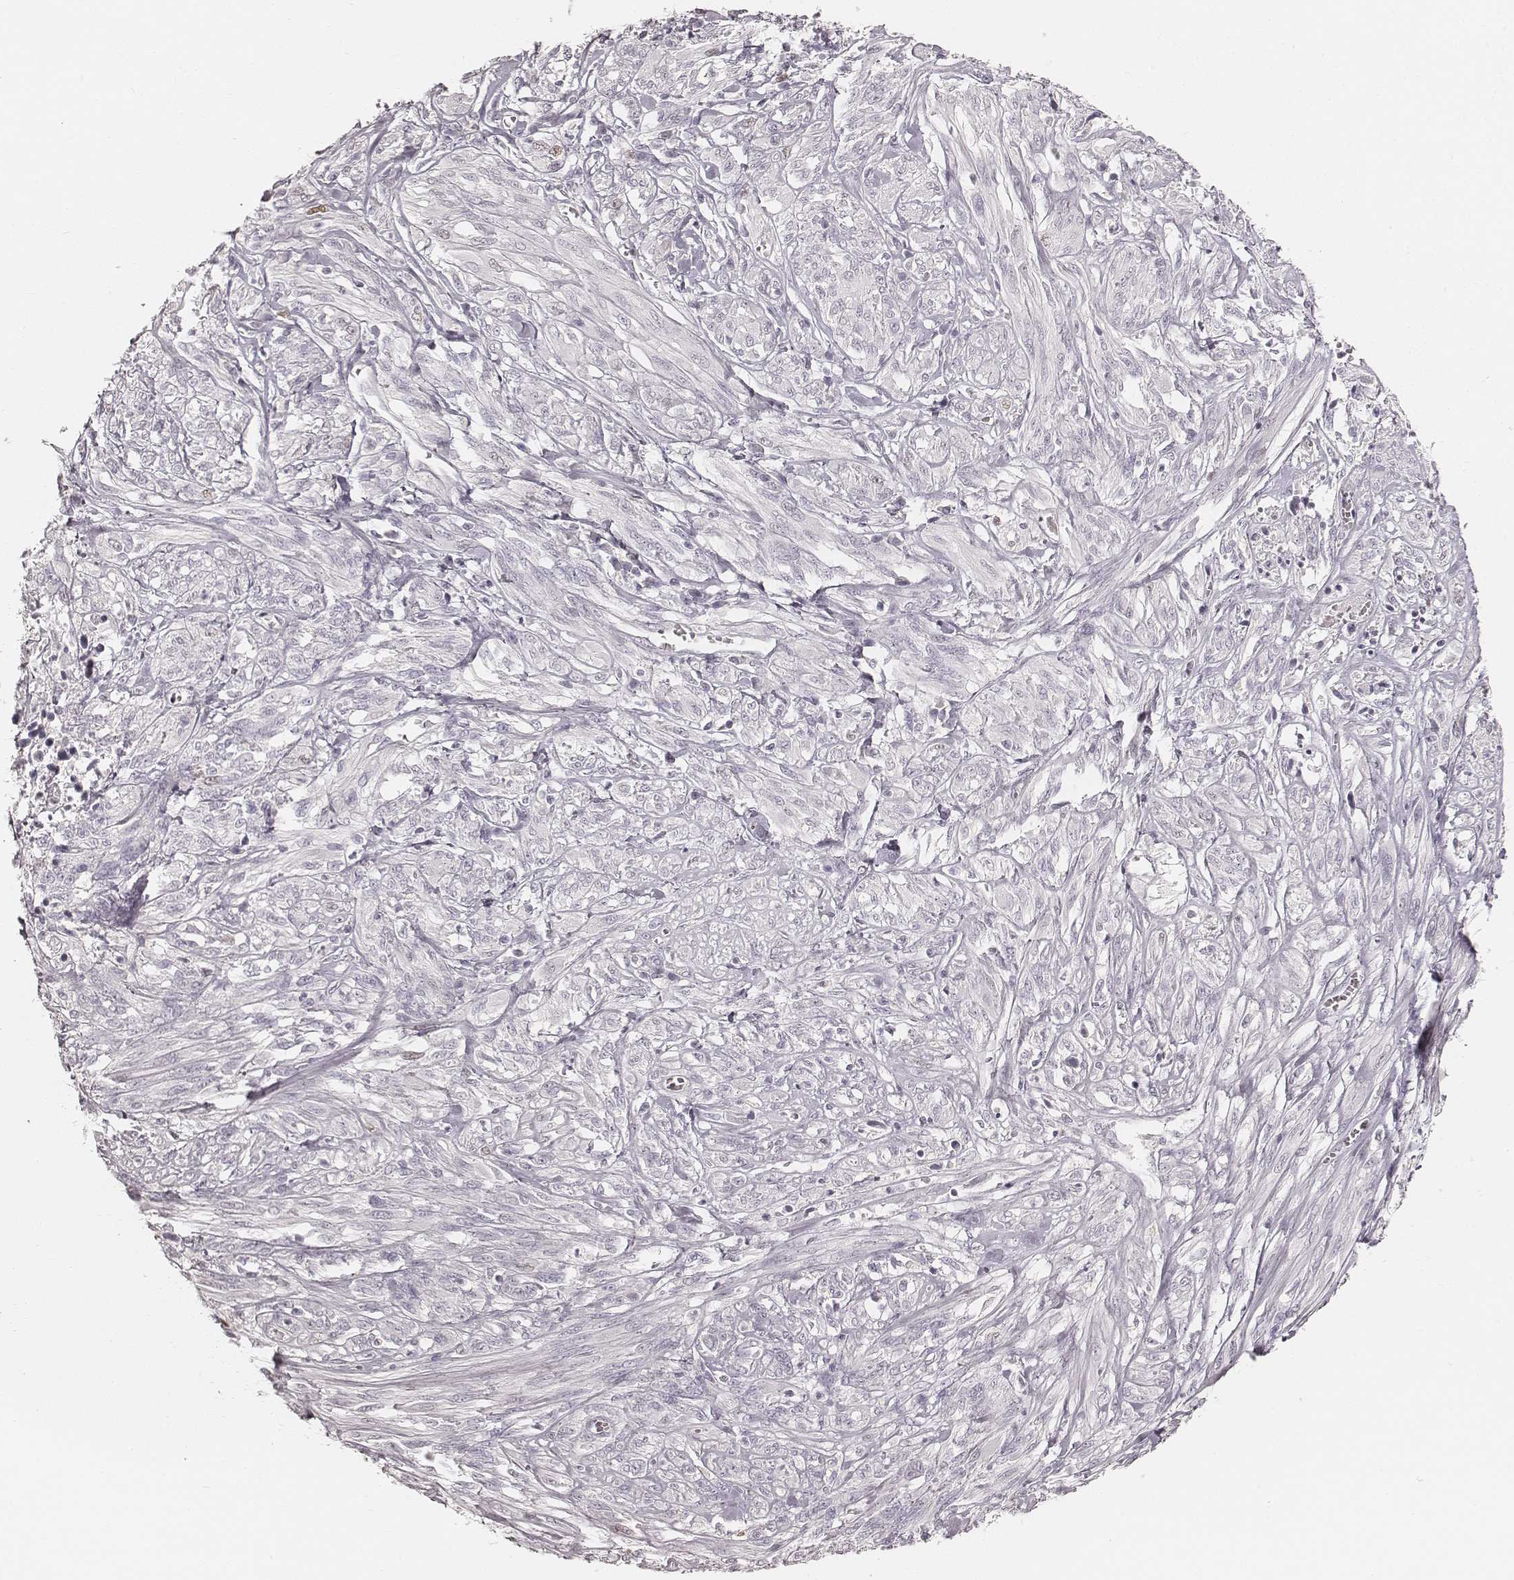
{"staining": {"intensity": "negative", "quantity": "none", "location": "none"}, "tissue": "melanoma", "cell_type": "Tumor cells", "image_type": "cancer", "snomed": [{"axis": "morphology", "description": "Malignant melanoma, NOS"}, {"axis": "topography", "description": "Skin"}], "caption": "High magnification brightfield microscopy of malignant melanoma stained with DAB (brown) and counterstained with hematoxylin (blue): tumor cells show no significant positivity.", "gene": "TEX37", "patient": {"sex": "female", "age": 91}}